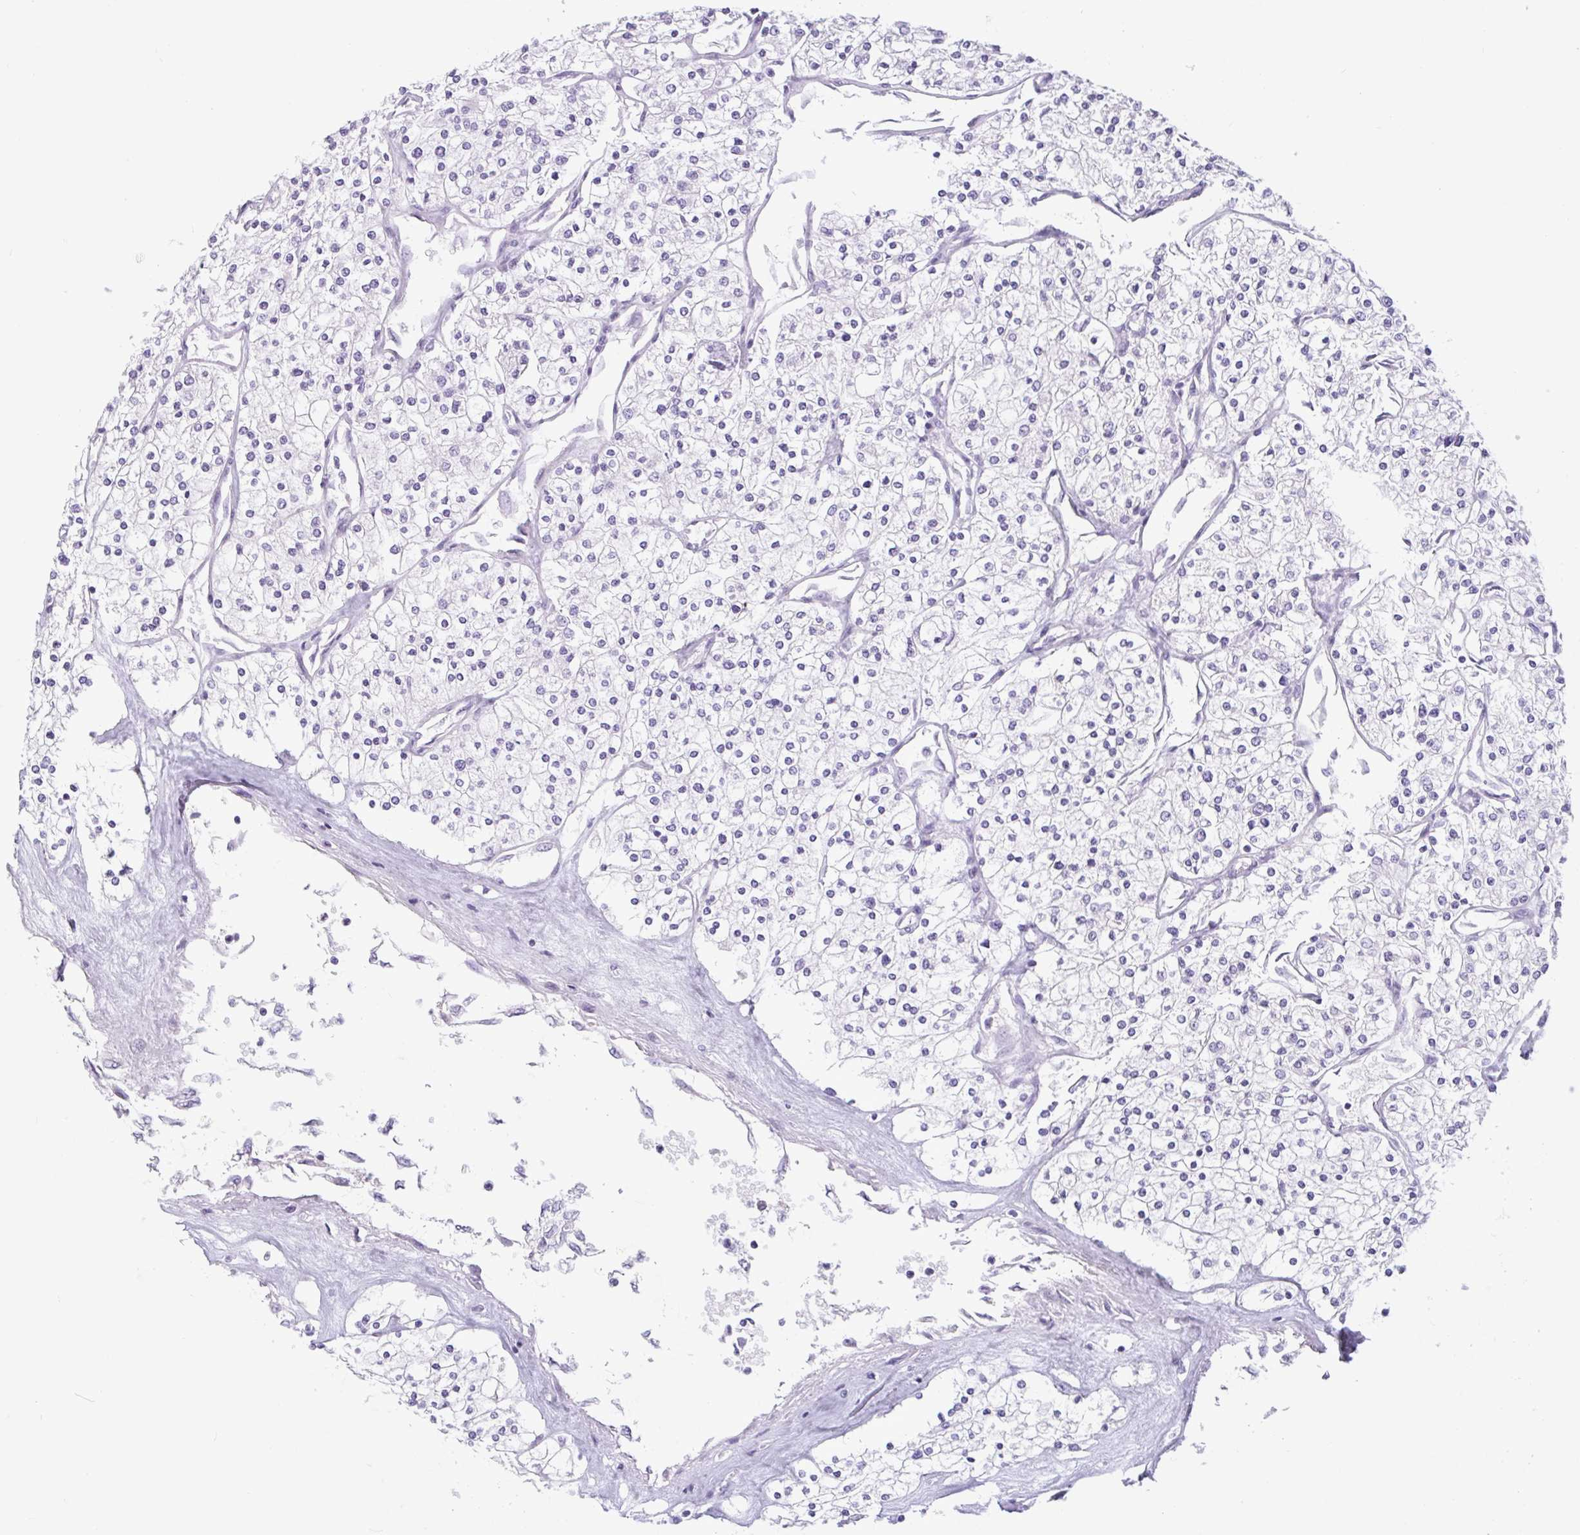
{"staining": {"intensity": "negative", "quantity": "none", "location": "none"}, "tissue": "renal cancer", "cell_type": "Tumor cells", "image_type": "cancer", "snomed": [{"axis": "morphology", "description": "Adenocarcinoma, NOS"}, {"axis": "topography", "description": "Kidney"}], "caption": "High power microscopy histopathology image of an IHC image of renal cancer, revealing no significant positivity in tumor cells.", "gene": "CTSE", "patient": {"sex": "male", "age": 80}}